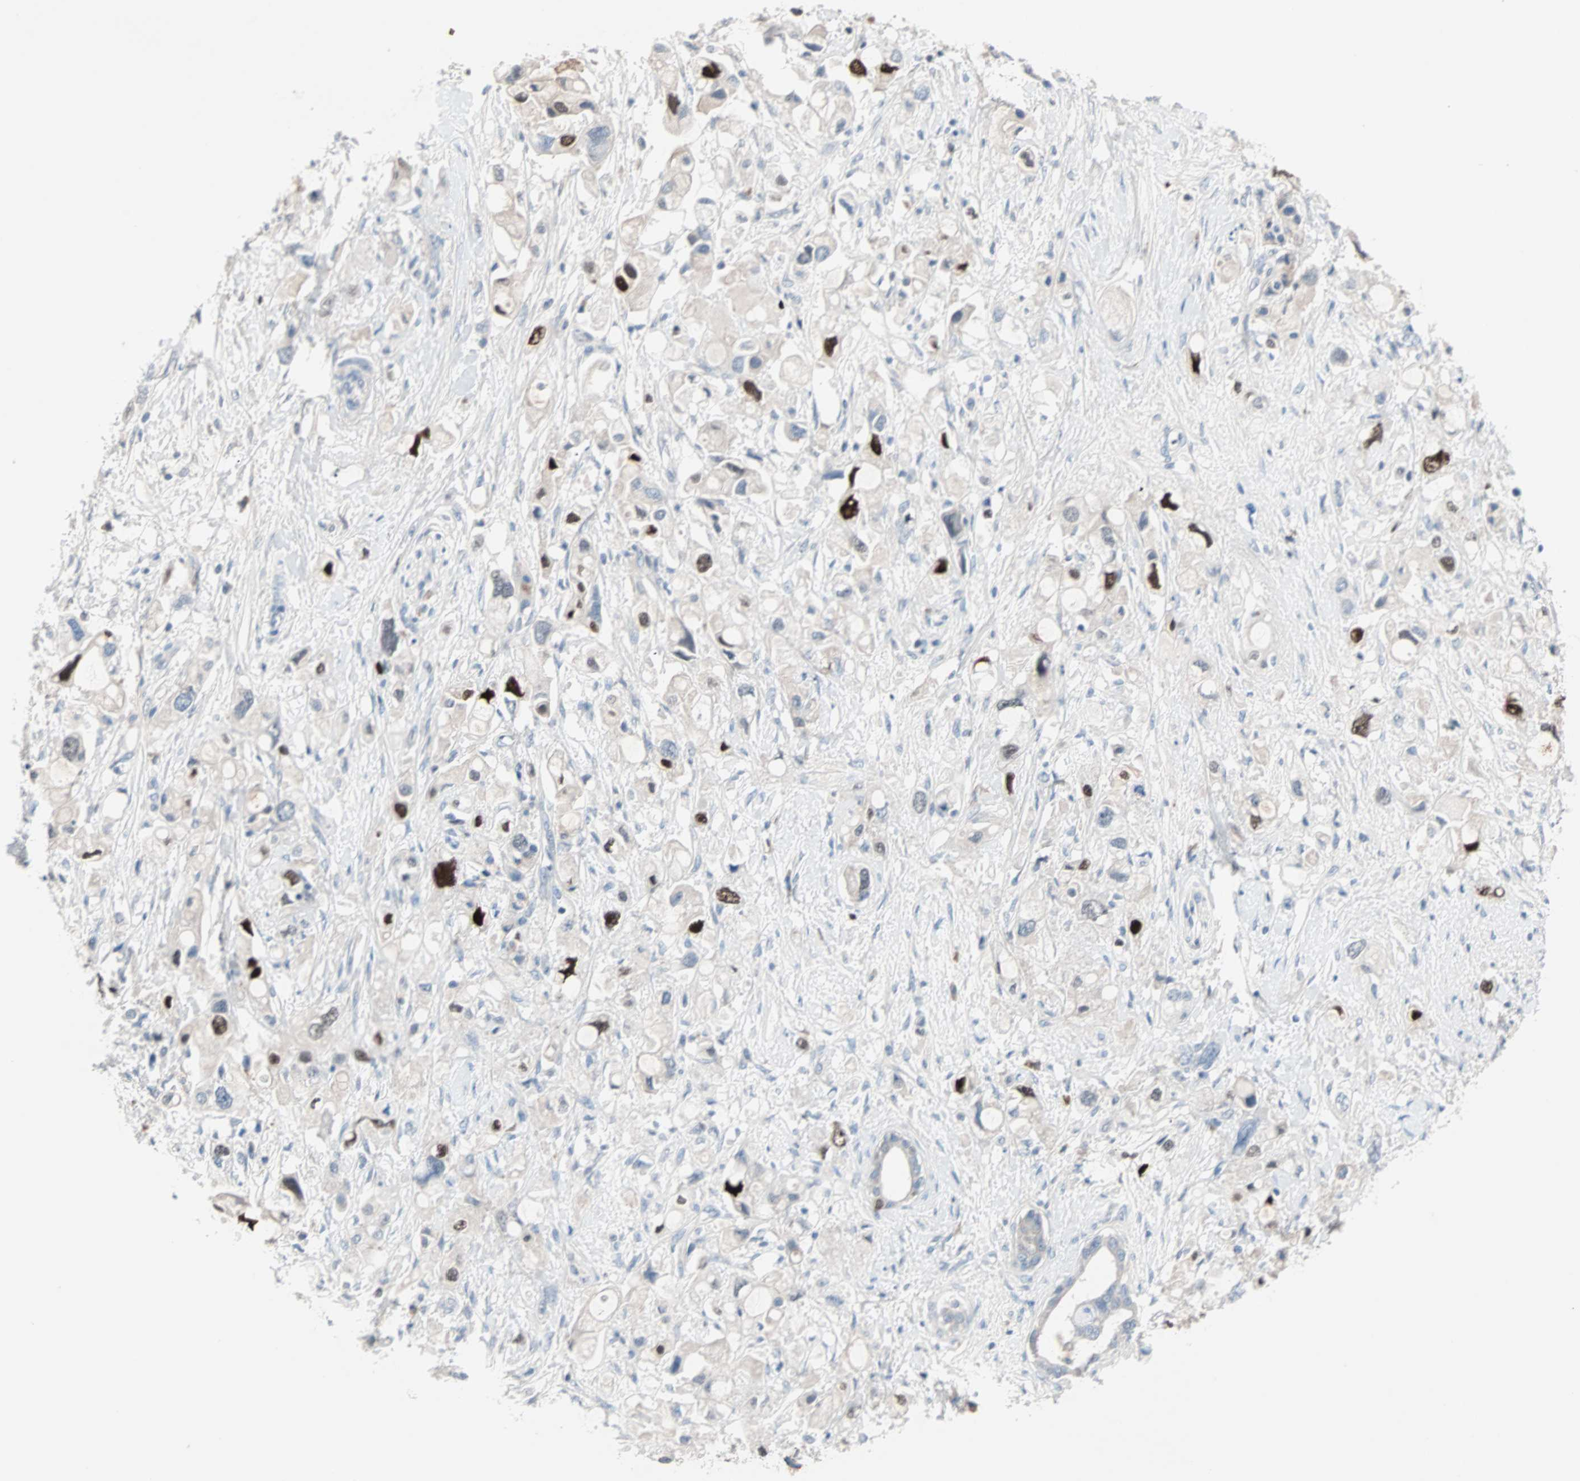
{"staining": {"intensity": "strong", "quantity": "<25%", "location": "nuclear"}, "tissue": "pancreatic cancer", "cell_type": "Tumor cells", "image_type": "cancer", "snomed": [{"axis": "morphology", "description": "Adenocarcinoma, NOS"}, {"axis": "topography", "description": "Pancreas"}], "caption": "Pancreatic cancer (adenocarcinoma) stained with IHC reveals strong nuclear positivity in about <25% of tumor cells.", "gene": "CCNE2", "patient": {"sex": "female", "age": 56}}